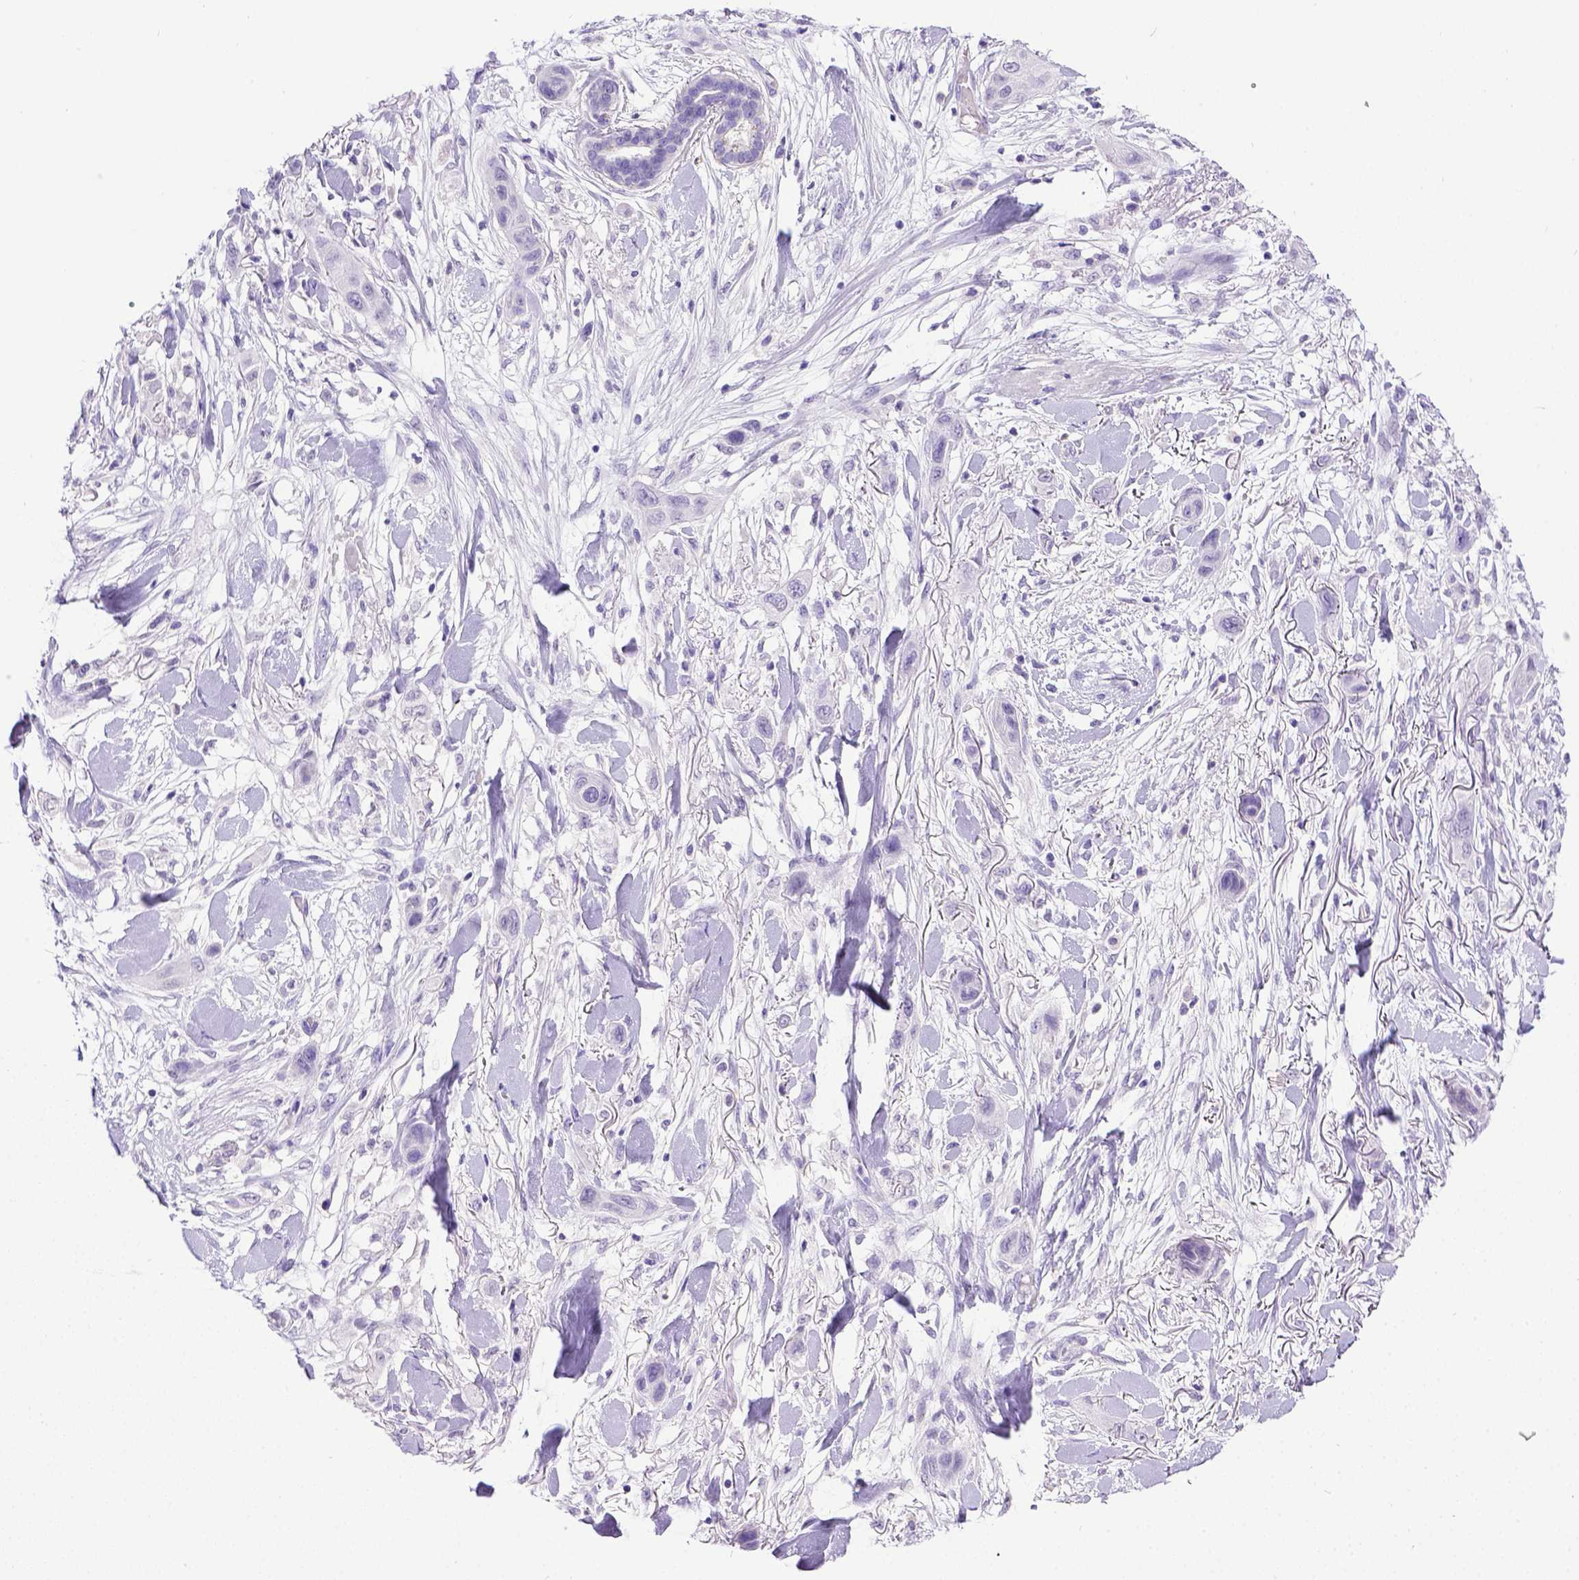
{"staining": {"intensity": "negative", "quantity": "none", "location": "none"}, "tissue": "skin cancer", "cell_type": "Tumor cells", "image_type": "cancer", "snomed": [{"axis": "morphology", "description": "Squamous cell carcinoma, NOS"}, {"axis": "topography", "description": "Skin"}], "caption": "Immunohistochemistry micrograph of skin cancer (squamous cell carcinoma) stained for a protein (brown), which displays no positivity in tumor cells.", "gene": "ESR1", "patient": {"sex": "male", "age": 79}}